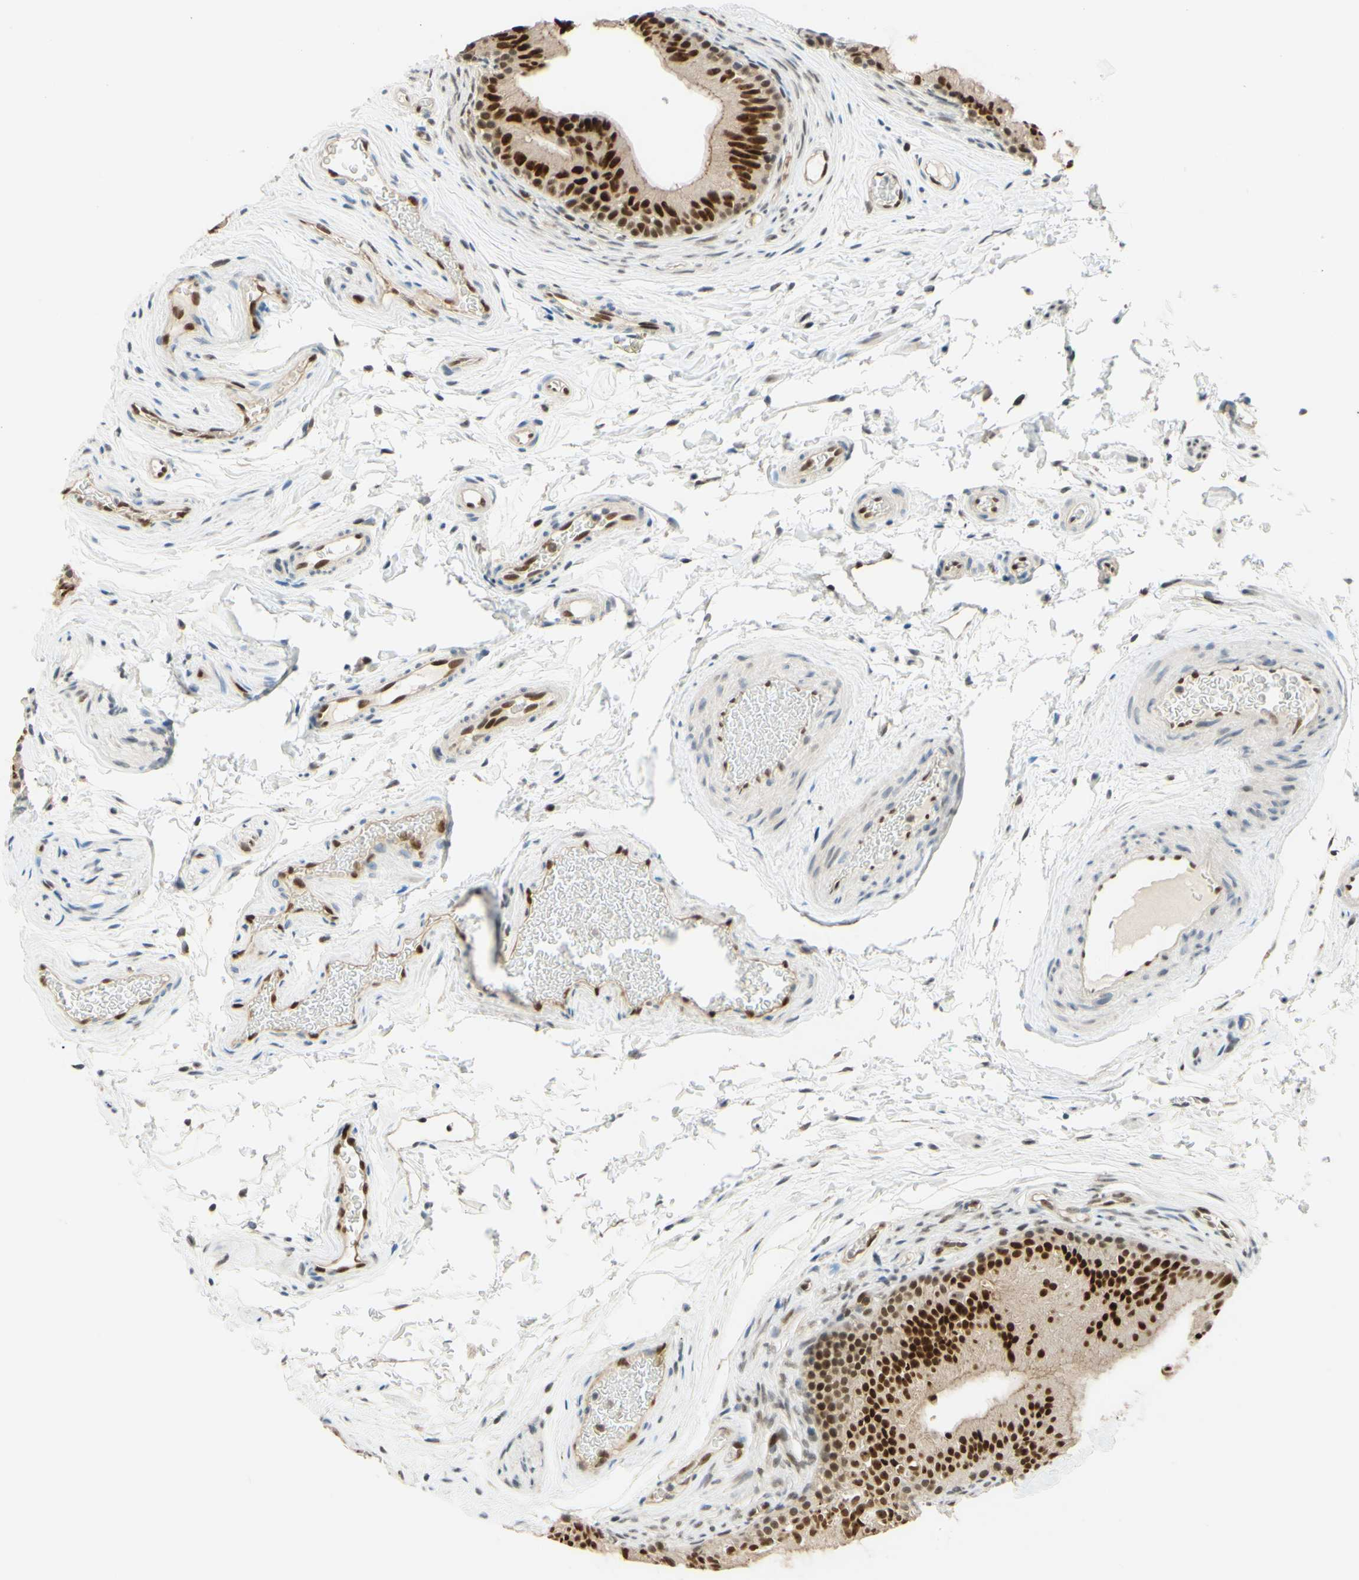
{"staining": {"intensity": "moderate", "quantity": ">75%", "location": "nuclear"}, "tissue": "epididymis", "cell_type": "Glandular cells", "image_type": "normal", "snomed": [{"axis": "morphology", "description": "Normal tissue, NOS"}, {"axis": "topography", "description": "Epididymis"}], "caption": "Immunohistochemistry histopathology image of benign epididymis: epididymis stained using immunohistochemistry (IHC) displays medium levels of moderate protein expression localized specifically in the nuclear of glandular cells, appearing as a nuclear brown color.", "gene": "POLB", "patient": {"sex": "male", "age": 36}}